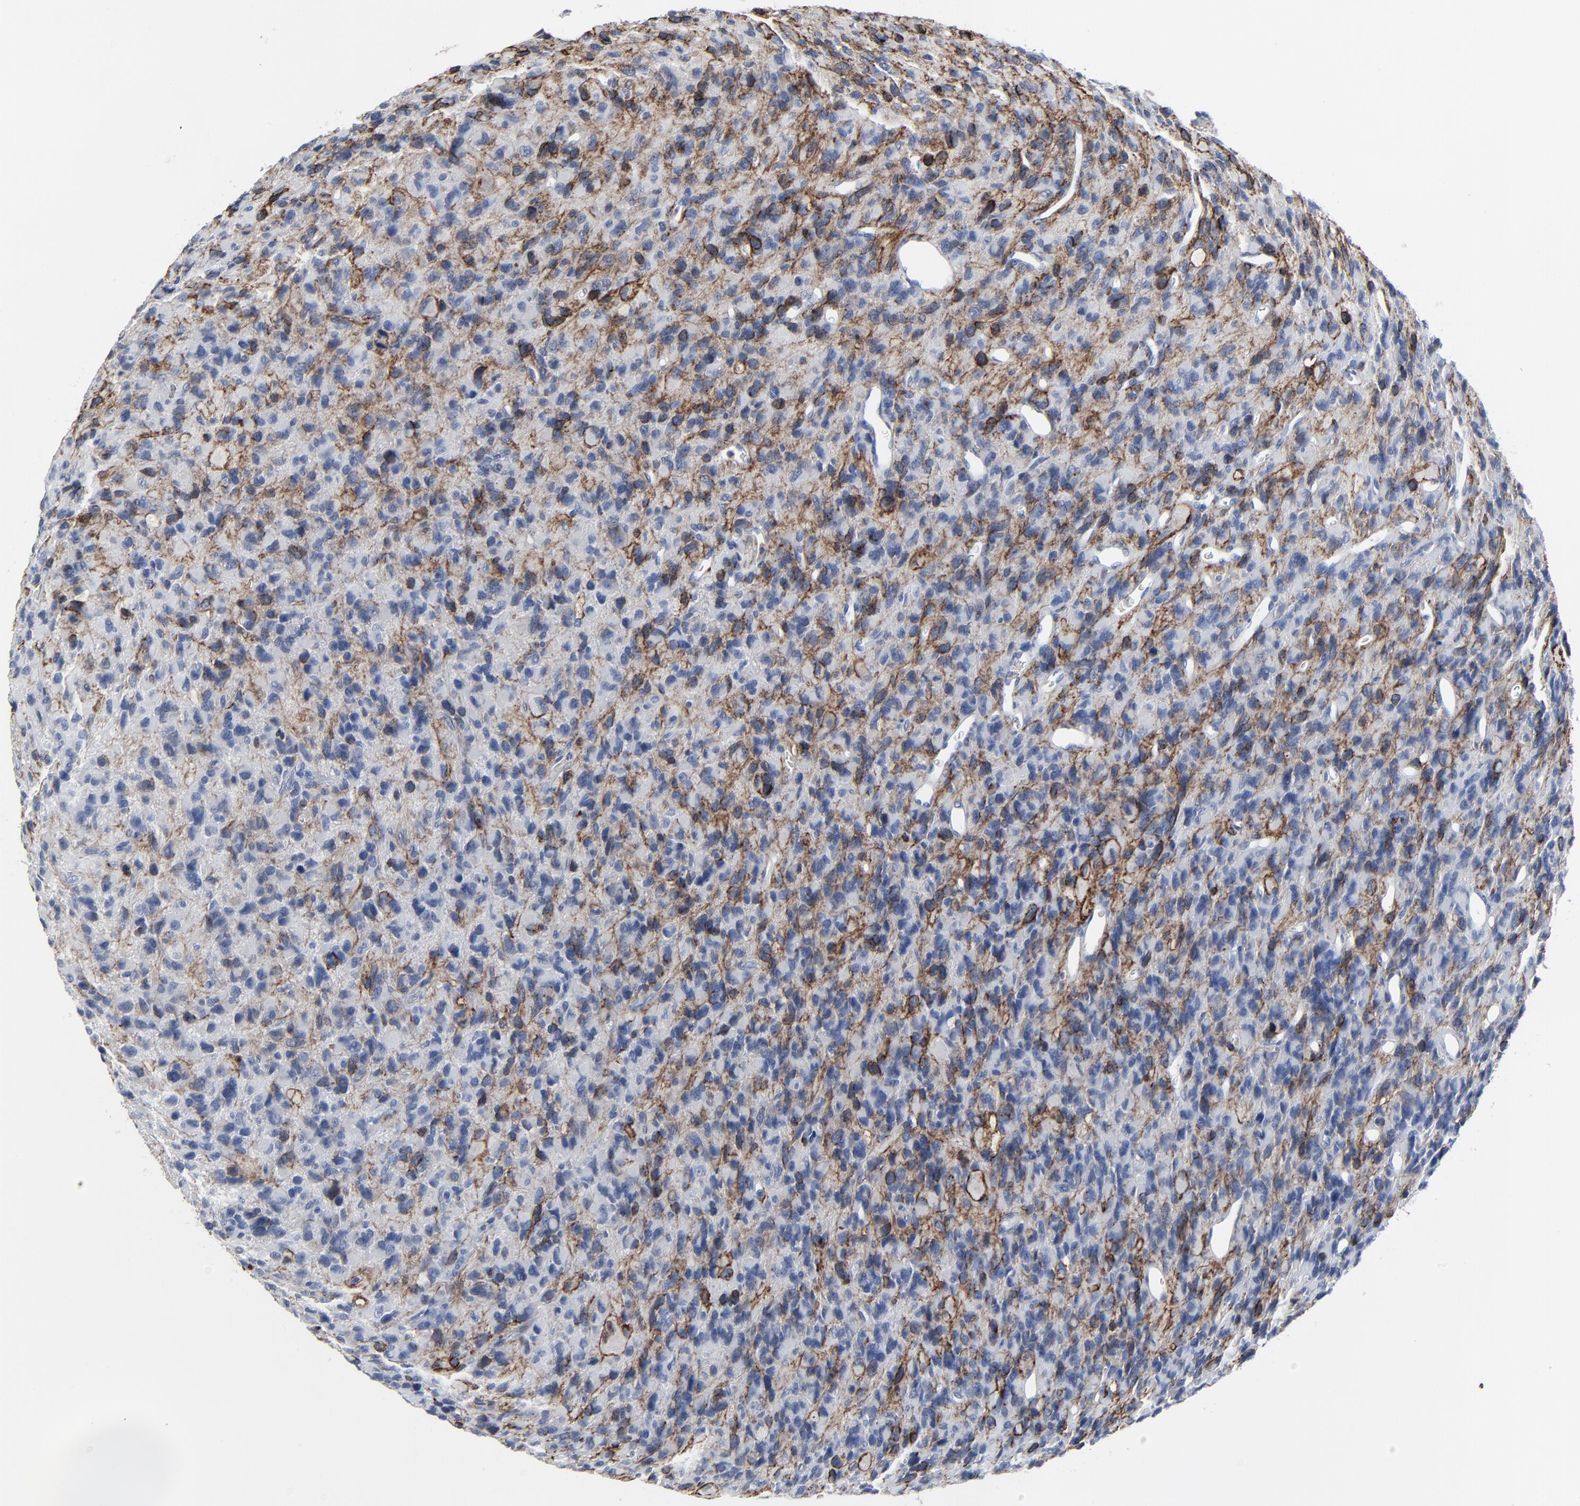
{"staining": {"intensity": "moderate", "quantity": "<25%", "location": "cytoplasmic/membranous"}, "tissue": "glioma", "cell_type": "Tumor cells", "image_type": "cancer", "snomed": [{"axis": "morphology", "description": "Glioma, malignant, High grade"}, {"axis": "topography", "description": "Brain"}], "caption": "Protein staining by immunohistochemistry displays moderate cytoplasmic/membranous positivity in approximately <25% of tumor cells in malignant glioma (high-grade).", "gene": "BIRC3", "patient": {"sex": "male", "age": 77}}